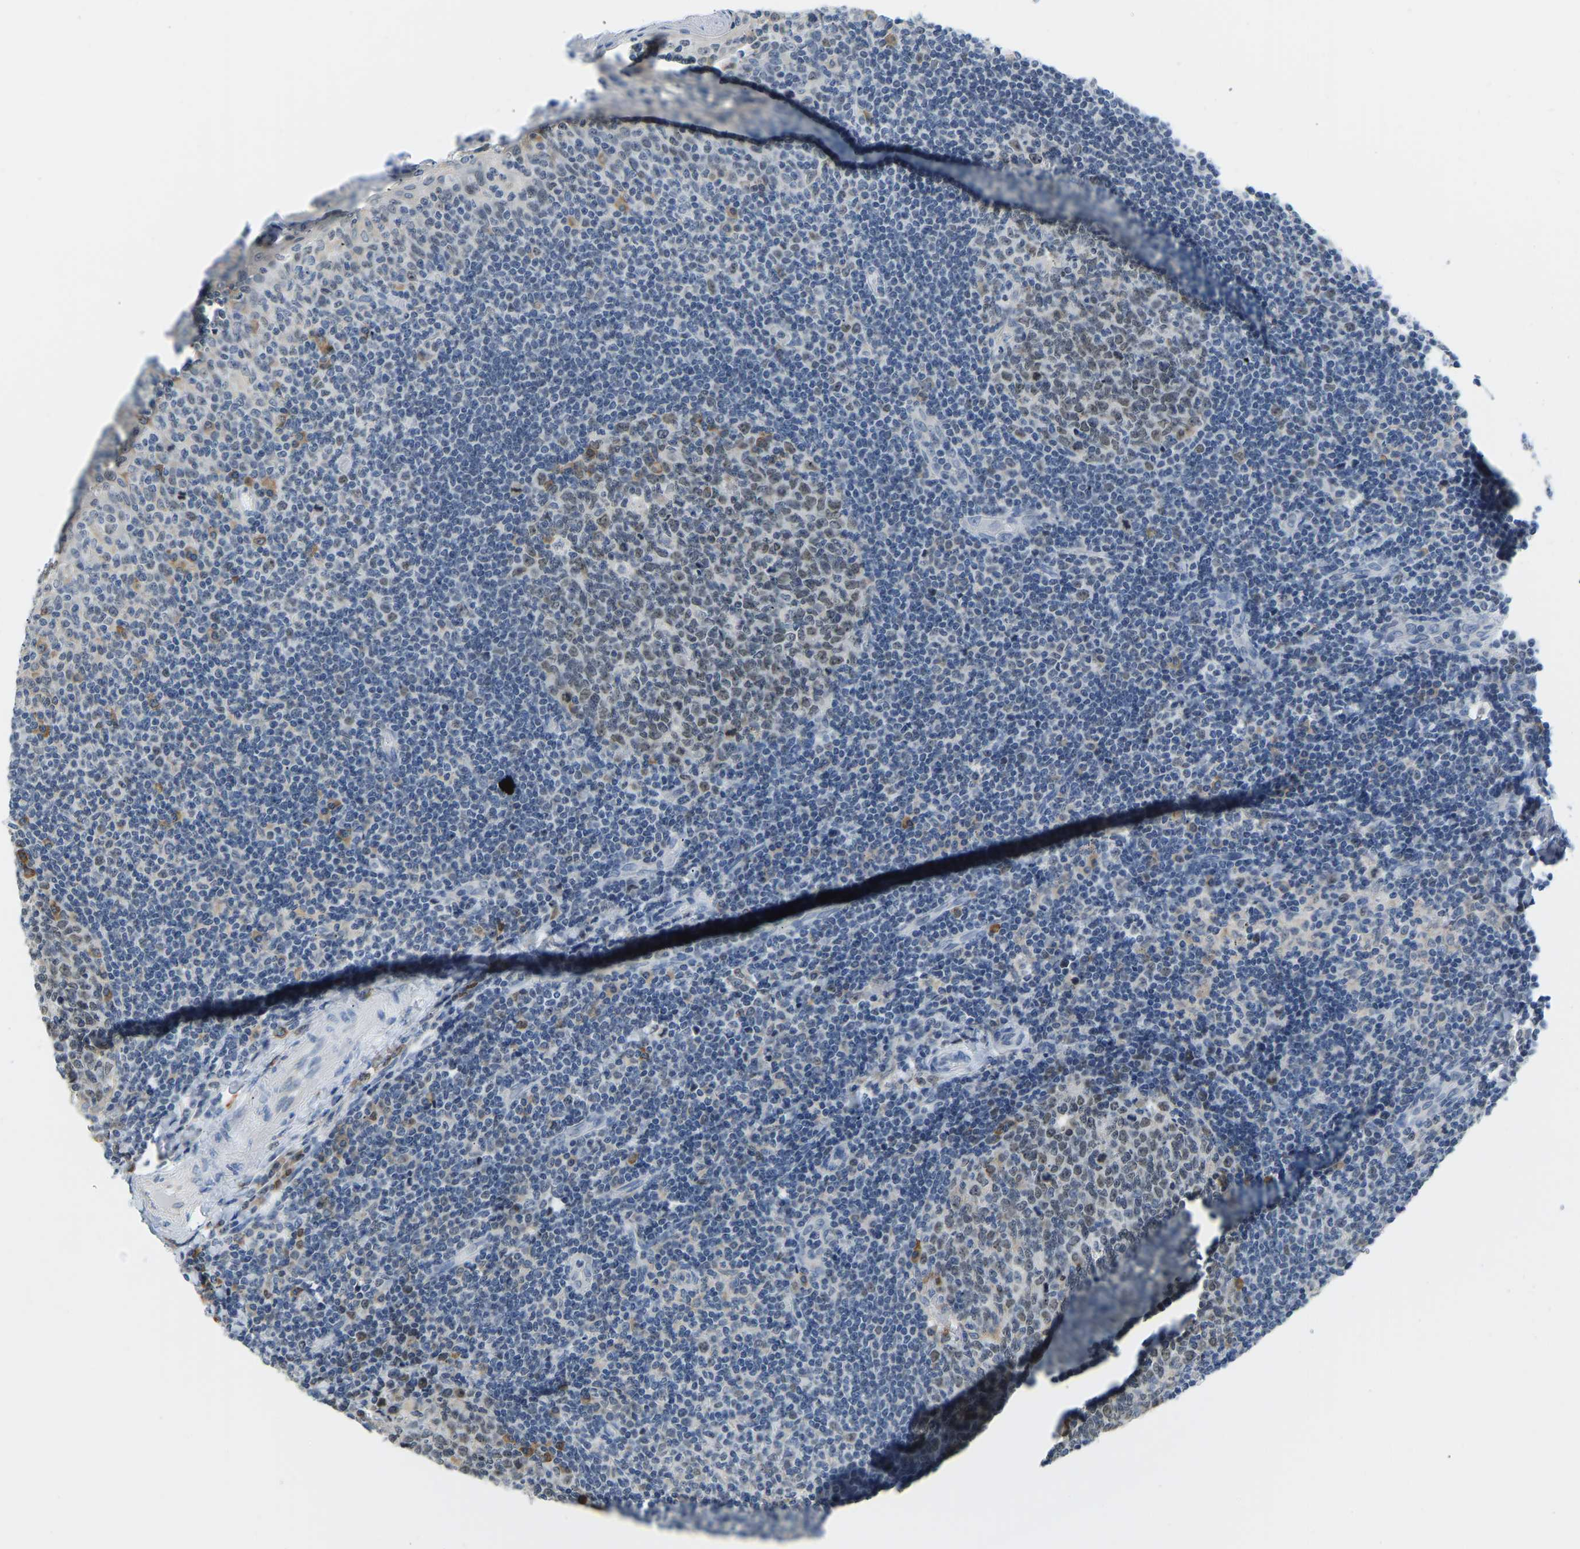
{"staining": {"intensity": "moderate", "quantity": ">75%", "location": "nuclear"}, "tissue": "tonsil", "cell_type": "Germinal center cells", "image_type": "normal", "snomed": [{"axis": "morphology", "description": "Normal tissue, NOS"}, {"axis": "topography", "description": "Tonsil"}], "caption": "IHC photomicrograph of benign tonsil: human tonsil stained using IHC exhibits medium levels of moderate protein expression localized specifically in the nuclear of germinal center cells, appearing as a nuclear brown color.", "gene": "VRK1", "patient": {"sex": "female", "age": 19}}